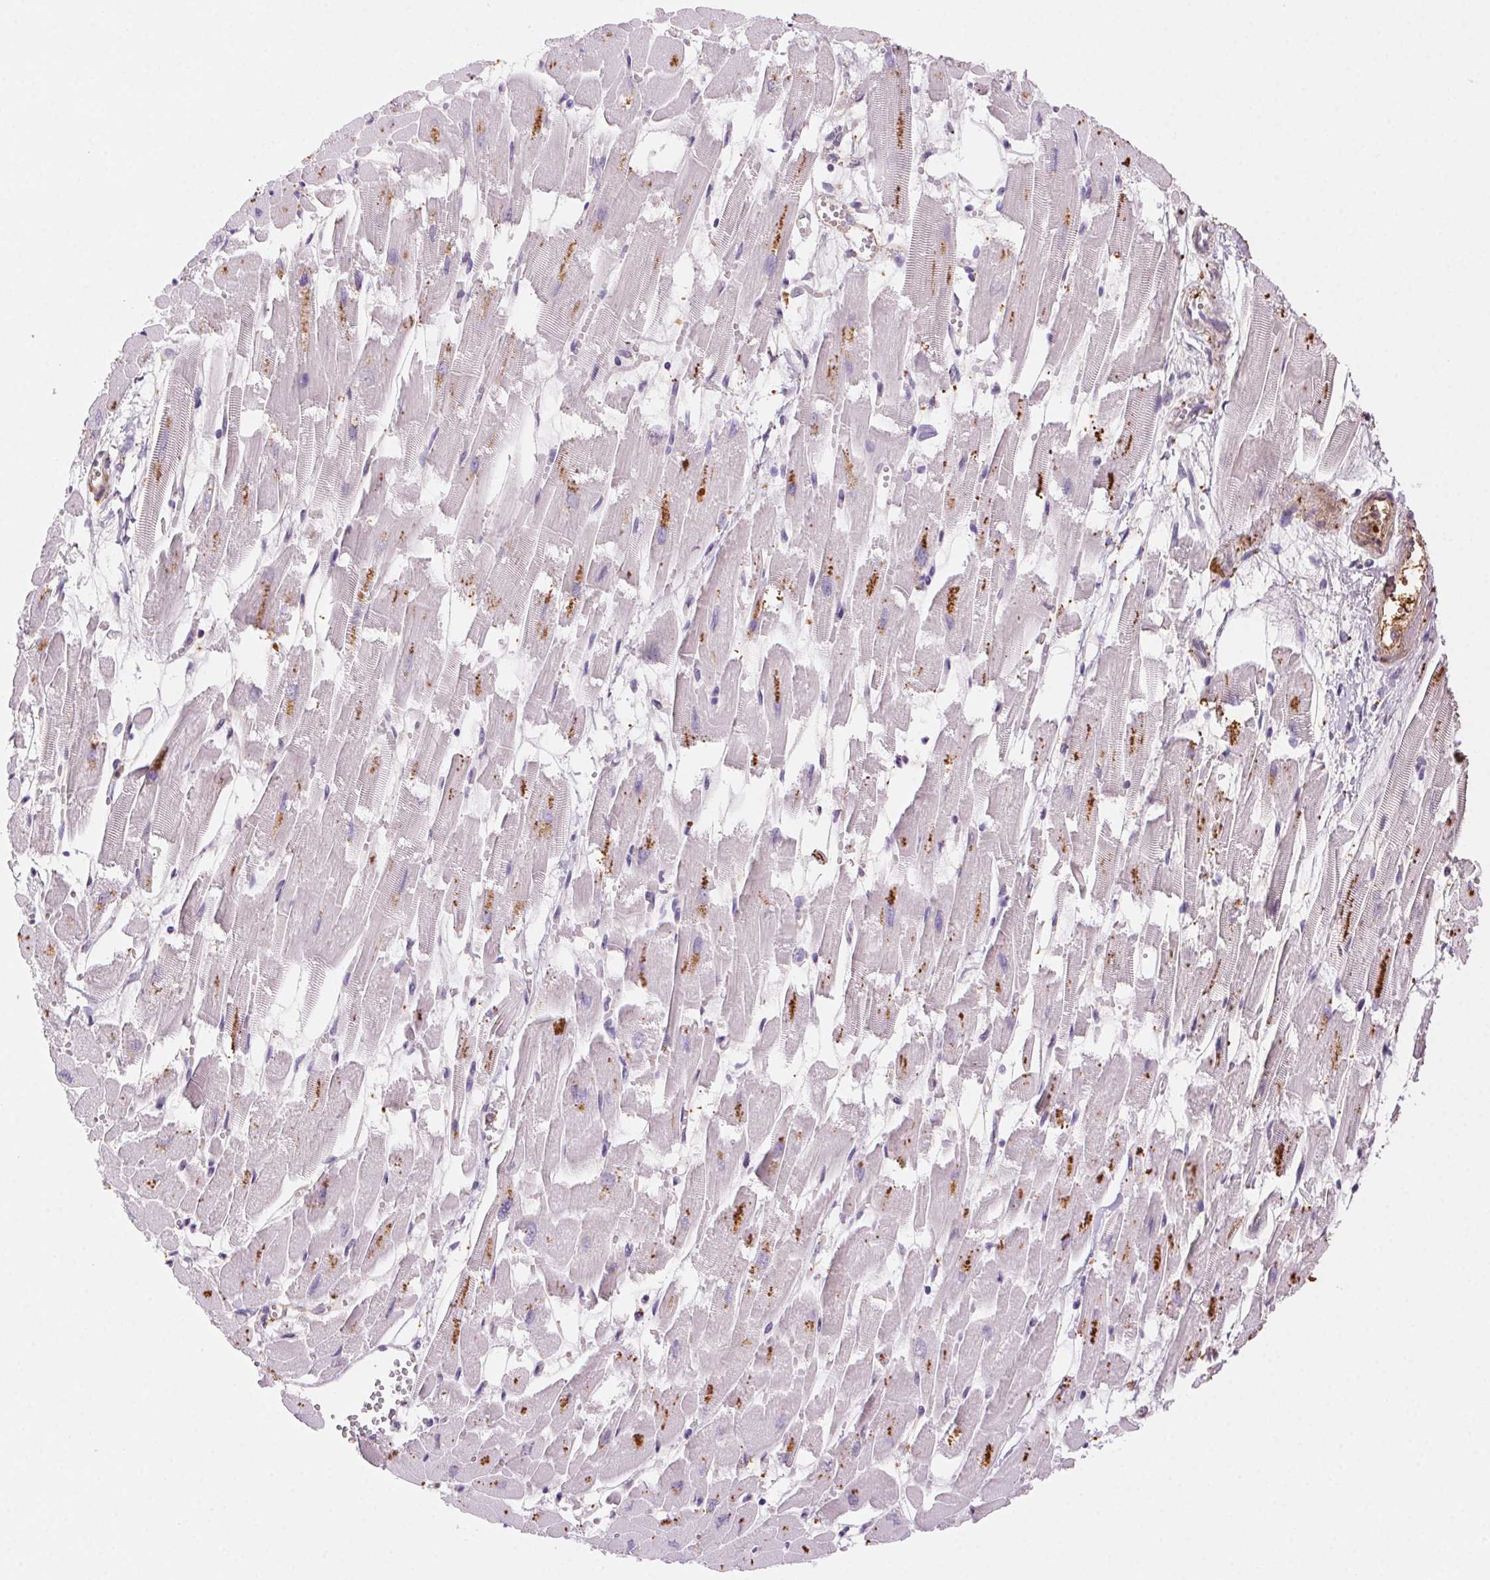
{"staining": {"intensity": "moderate", "quantity": "<25%", "location": "cytoplasmic/membranous"}, "tissue": "heart muscle", "cell_type": "Cardiomyocytes", "image_type": "normal", "snomed": [{"axis": "morphology", "description": "Normal tissue, NOS"}, {"axis": "topography", "description": "Heart"}], "caption": "Heart muscle stained for a protein (brown) demonstrates moderate cytoplasmic/membranous positive staining in approximately <25% of cardiomyocytes.", "gene": "GPX8", "patient": {"sex": "female", "age": 52}}